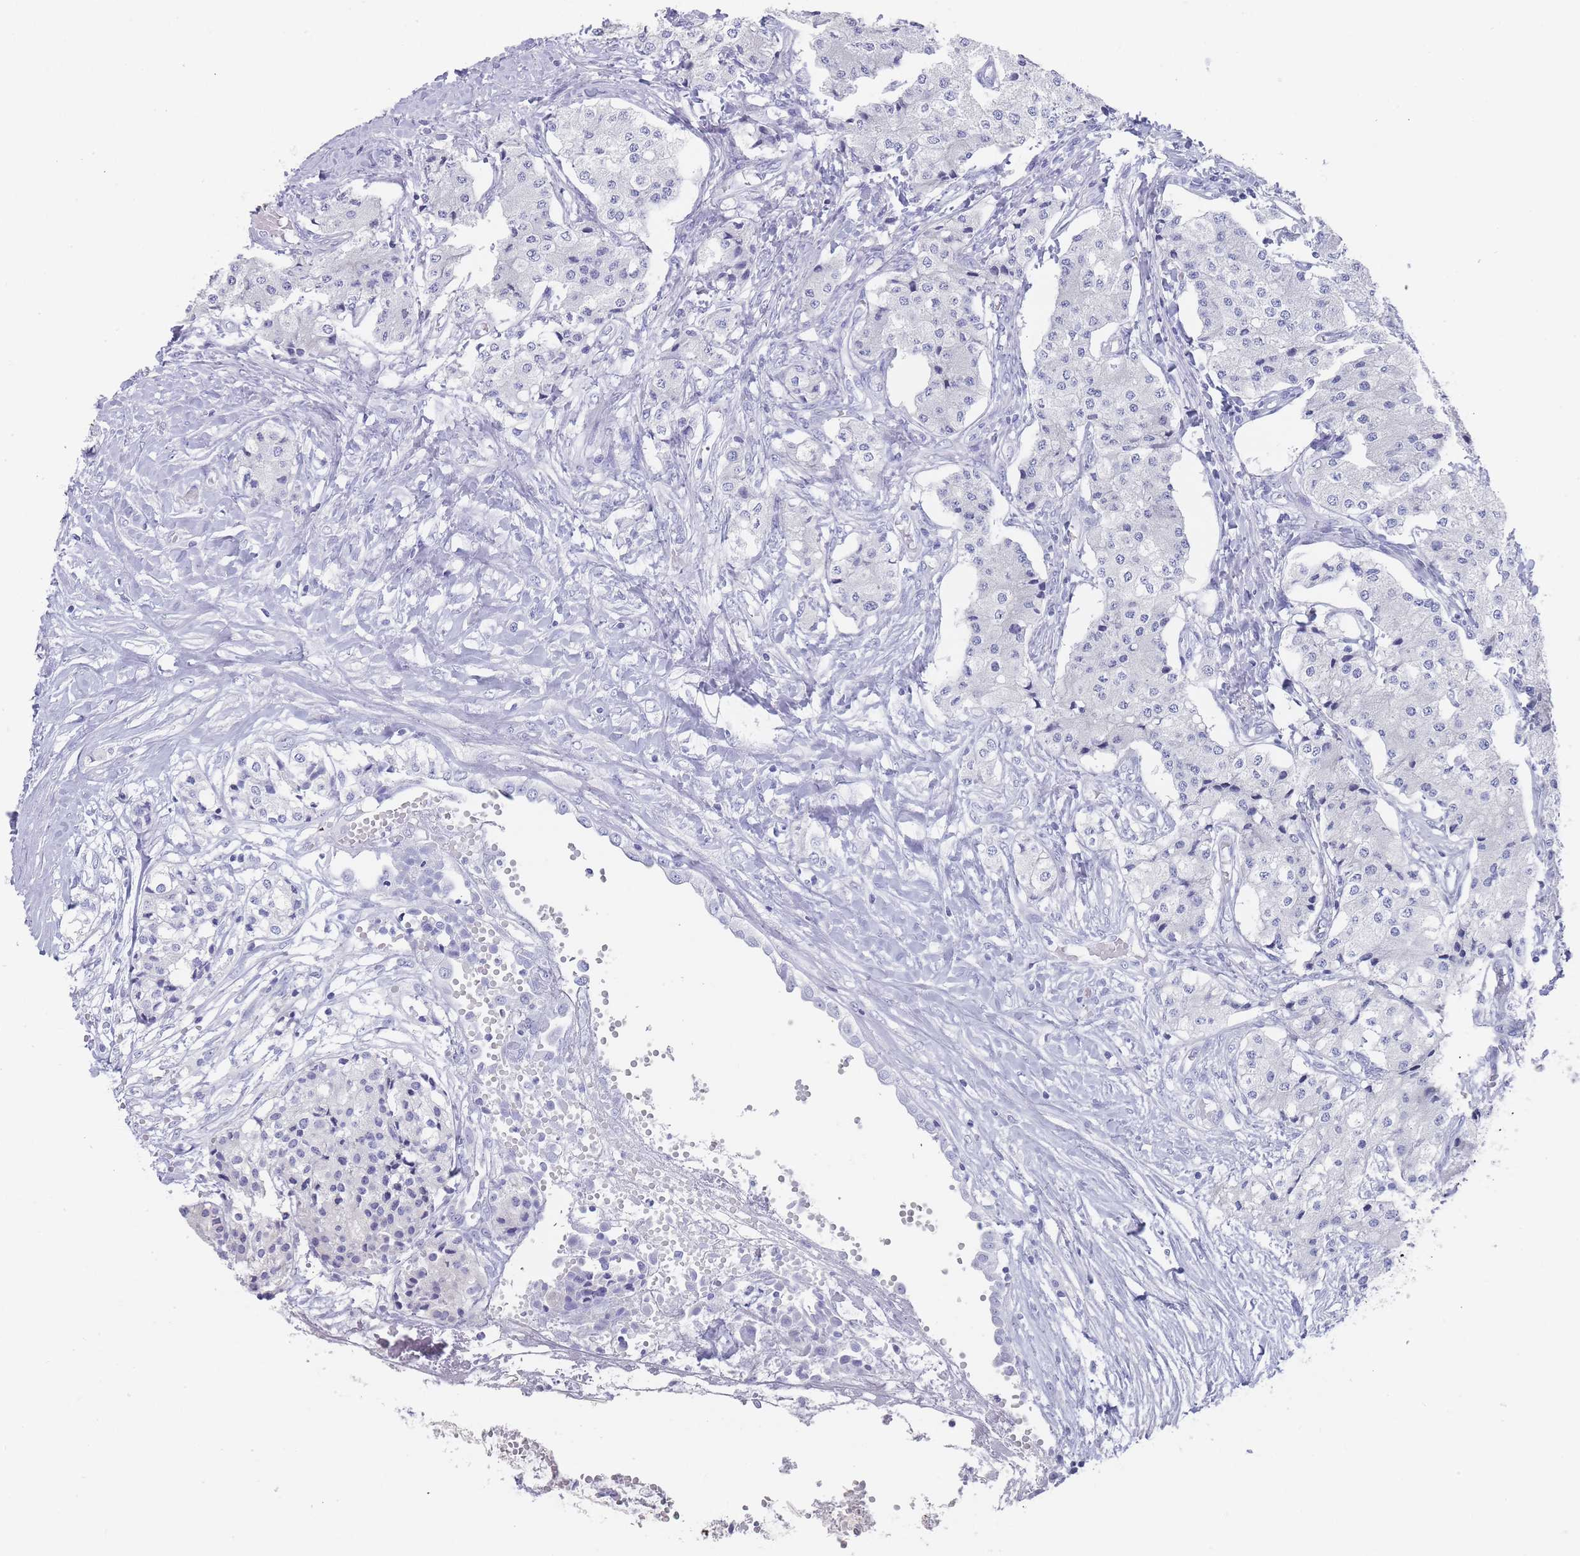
{"staining": {"intensity": "negative", "quantity": "none", "location": "none"}, "tissue": "carcinoid", "cell_type": "Tumor cells", "image_type": "cancer", "snomed": [{"axis": "morphology", "description": "Carcinoid, malignant, NOS"}, {"axis": "topography", "description": "Colon"}], "caption": "The image displays no staining of tumor cells in malignant carcinoid. (DAB (3,3'-diaminobenzidine) IHC, high magnification).", "gene": "RAB2B", "patient": {"sex": "female", "age": 52}}